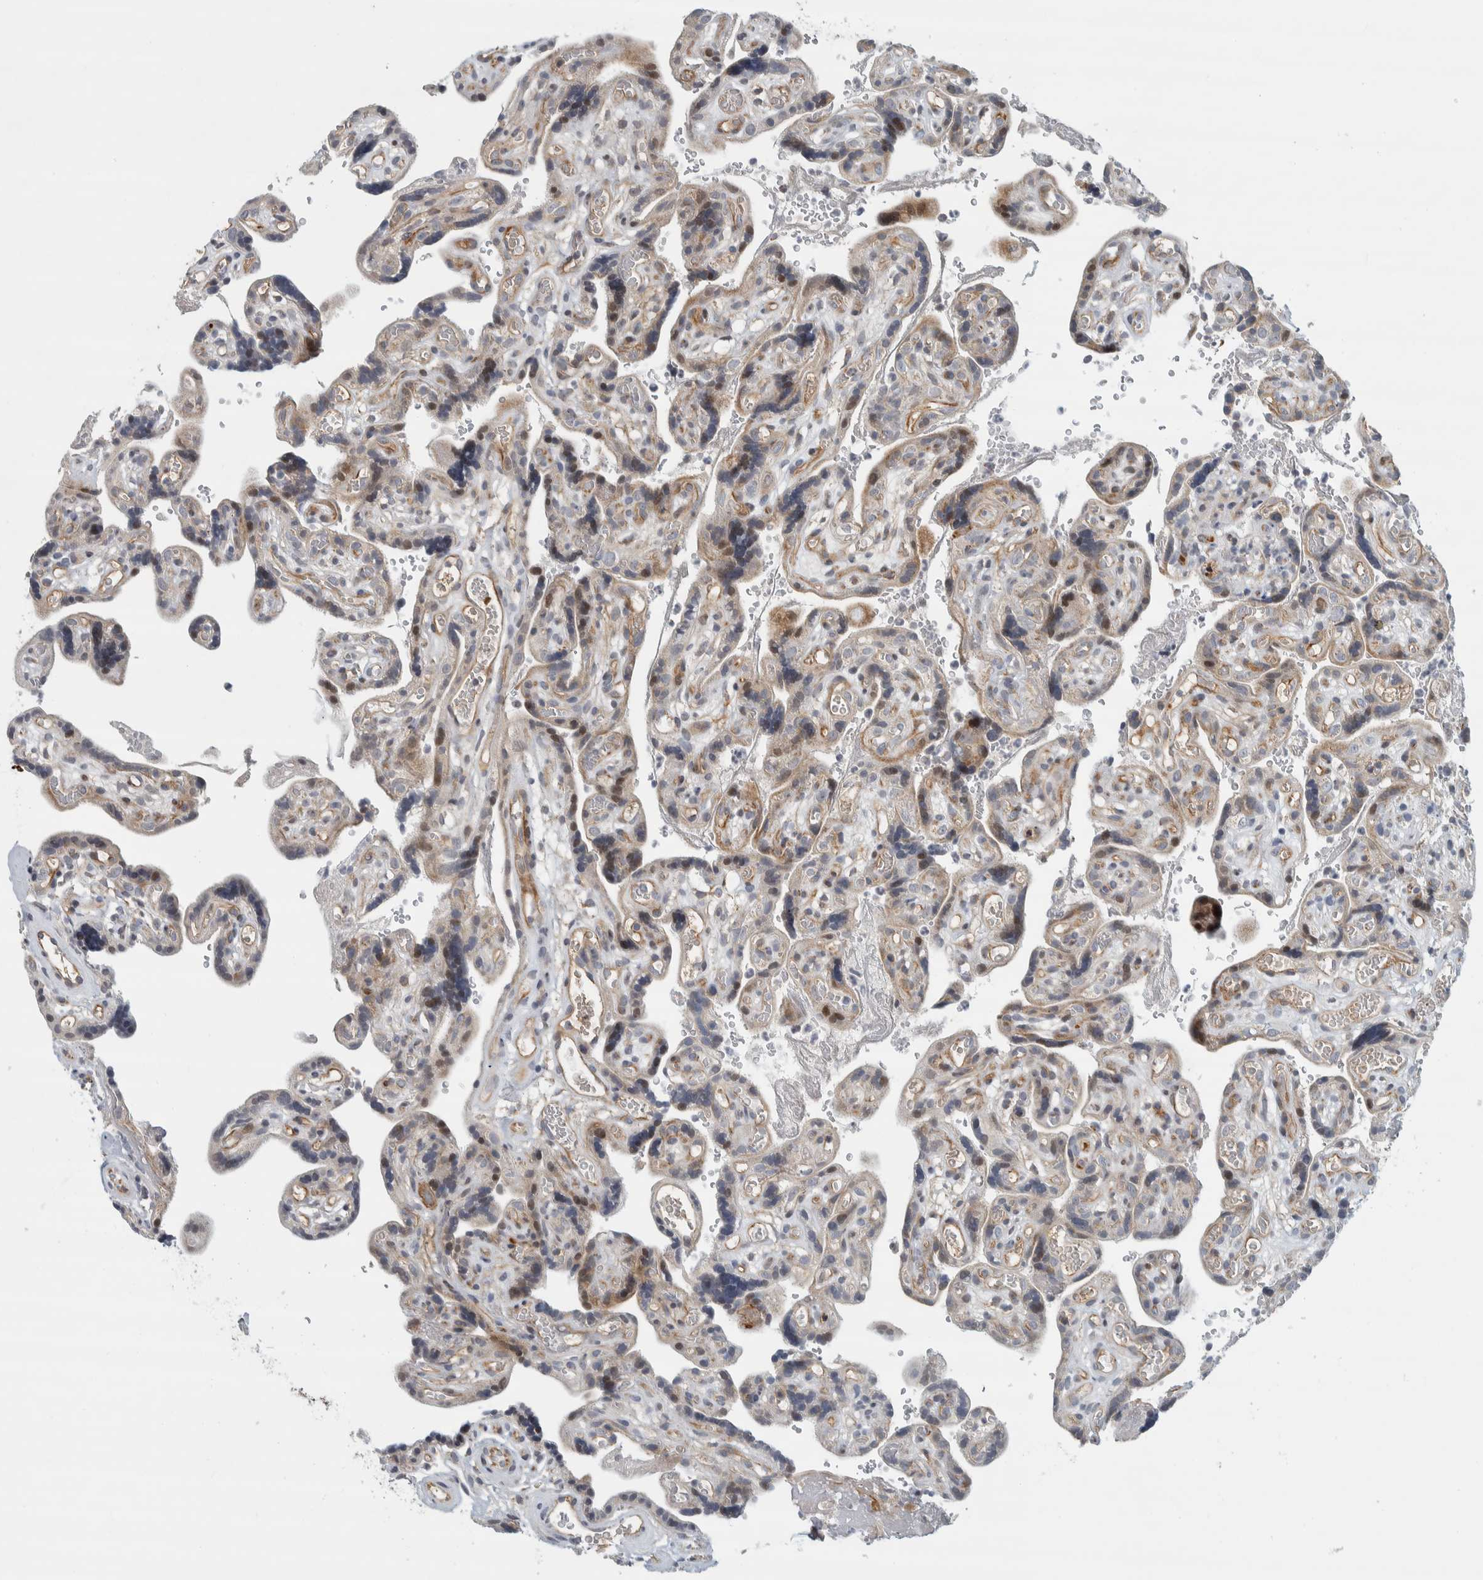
{"staining": {"intensity": "weak", "quantity": ">75%", "location": "cytoplasmic/membranous"}, "tissue": "placenta", "cell_type": "Decidual cells", "image_type": "normal", "snomed": [{"axis": "morphology", "description": "Normal tissue, NOS"}, {"axis": "topography", "description": "Placenta"}], "caption": "Placenta stained with DAB (3,3'-diaminobenzidine) IHC displays low levels of weak cytoplasmic/membranous positivity in approximately >75% of decidual cells.", "gene": "AFP", "patient": {"sex": "female", "age": 30}}